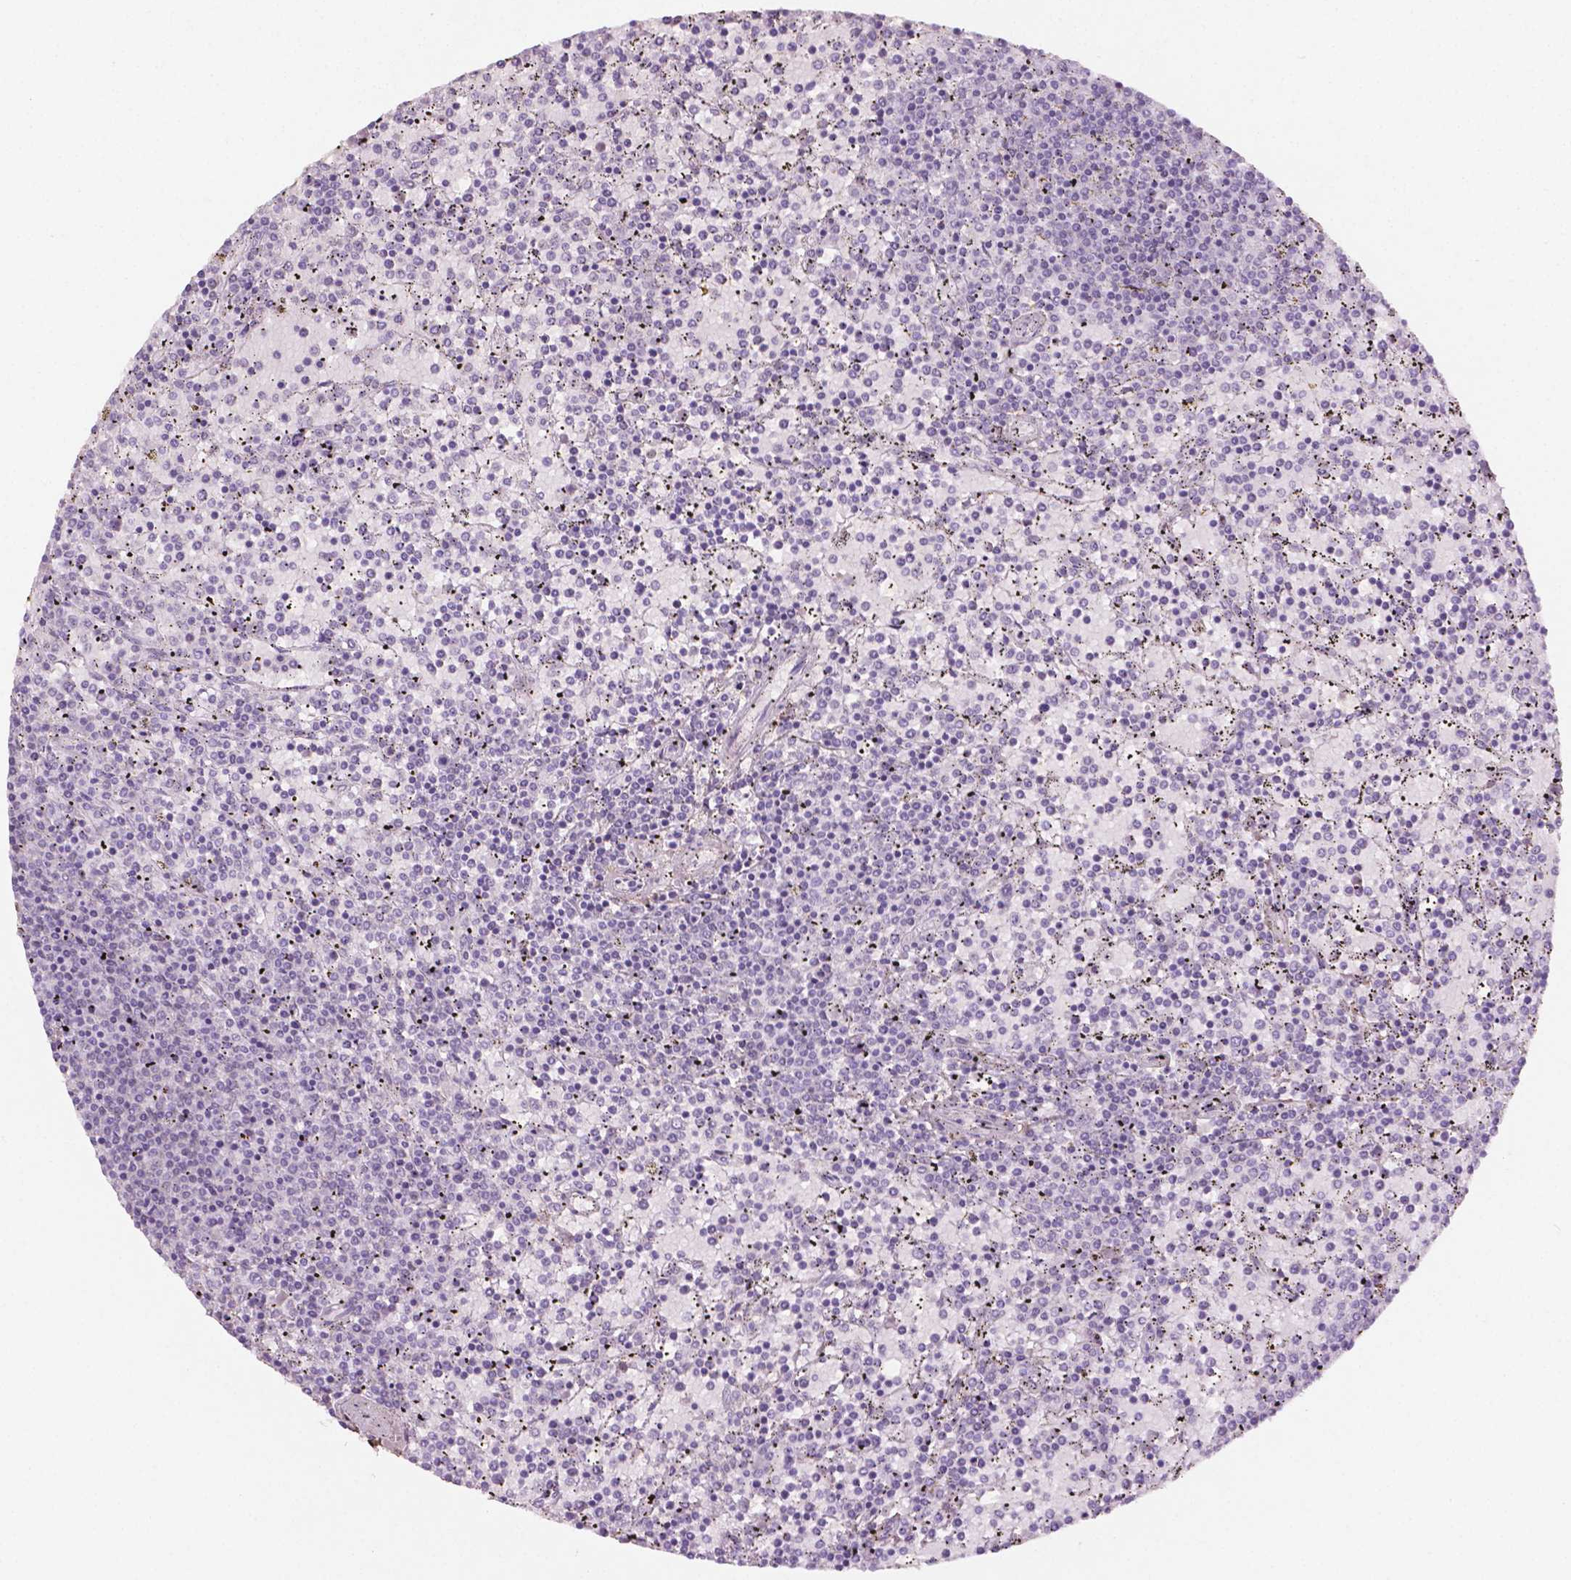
{"staining": {"intensity": "negative", "quantity": "none", "location": "none"}, "tissue": "lymphoma", "cell_type": "Tumor cells", "image_type": "cancer", "snomed": [{"axis": "morphology", "description": "Malignant lymphoma, non-Hodgkin's type, Low grade"}, {"axis": "topography", "description": "Spleen"}], "caption": "This is an IHC image of lymphoma. There is no positivity in tumor cells.", "gene": "DLG2", "patient": {"sex": "female", "age": 77}}